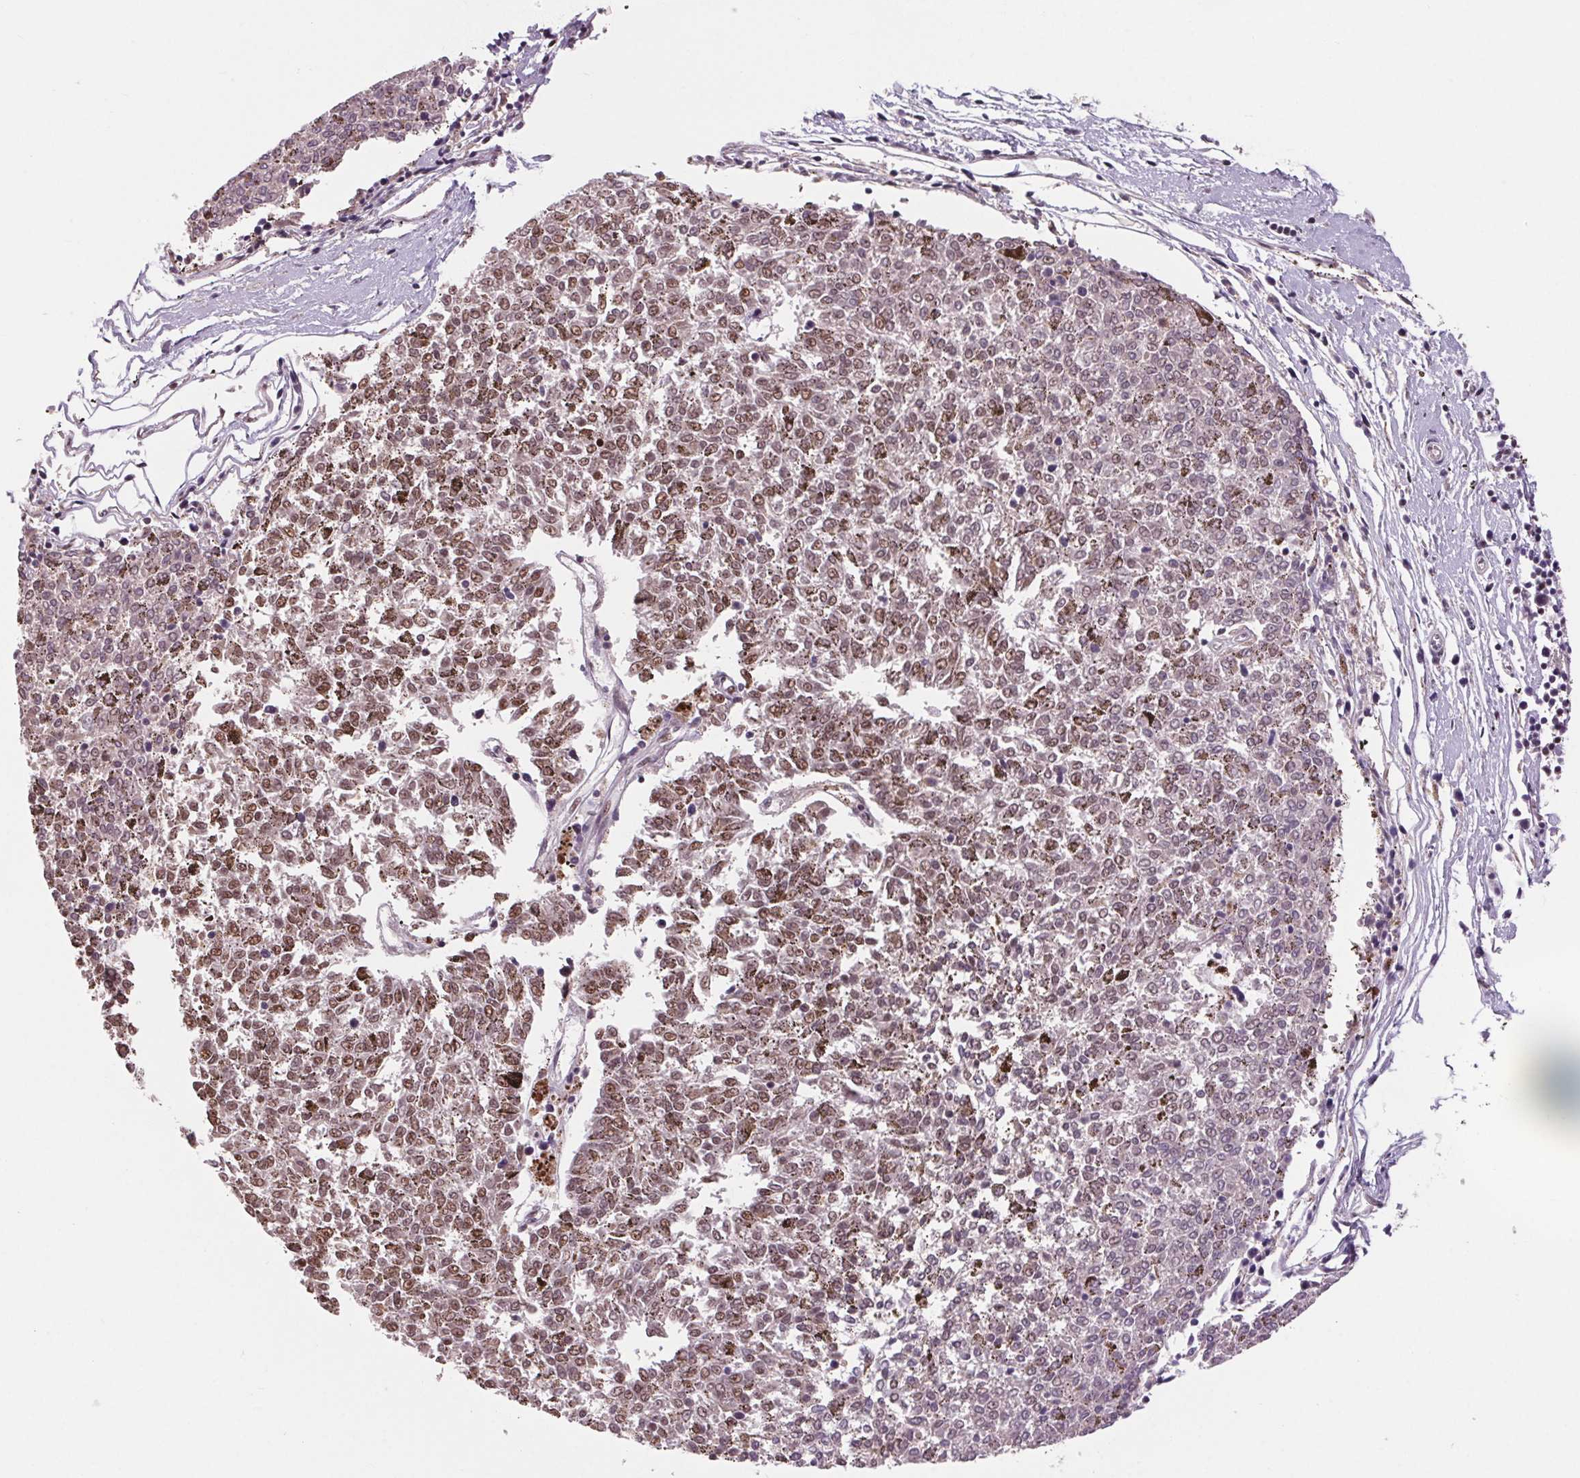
{"staining": {"intensity": "moderate", "quantity": "25%-75%", "location": "nuclear"}, "tissue": "melanoma", "cell_type": "Tumor cells", "image_type": "cancer", "snomed": [{"axis": "morphology", "description": "Malignant melanoma, NOS"}, {"axis": "topography", "description": "Skin"}], "caption": "This is an image of immunohistochemistry staining of melanoma, which shows moderate expression in the nuclear of tumor cells.", "gene": "RAD23A", "patient": {"sex": "female", "age": 72}}